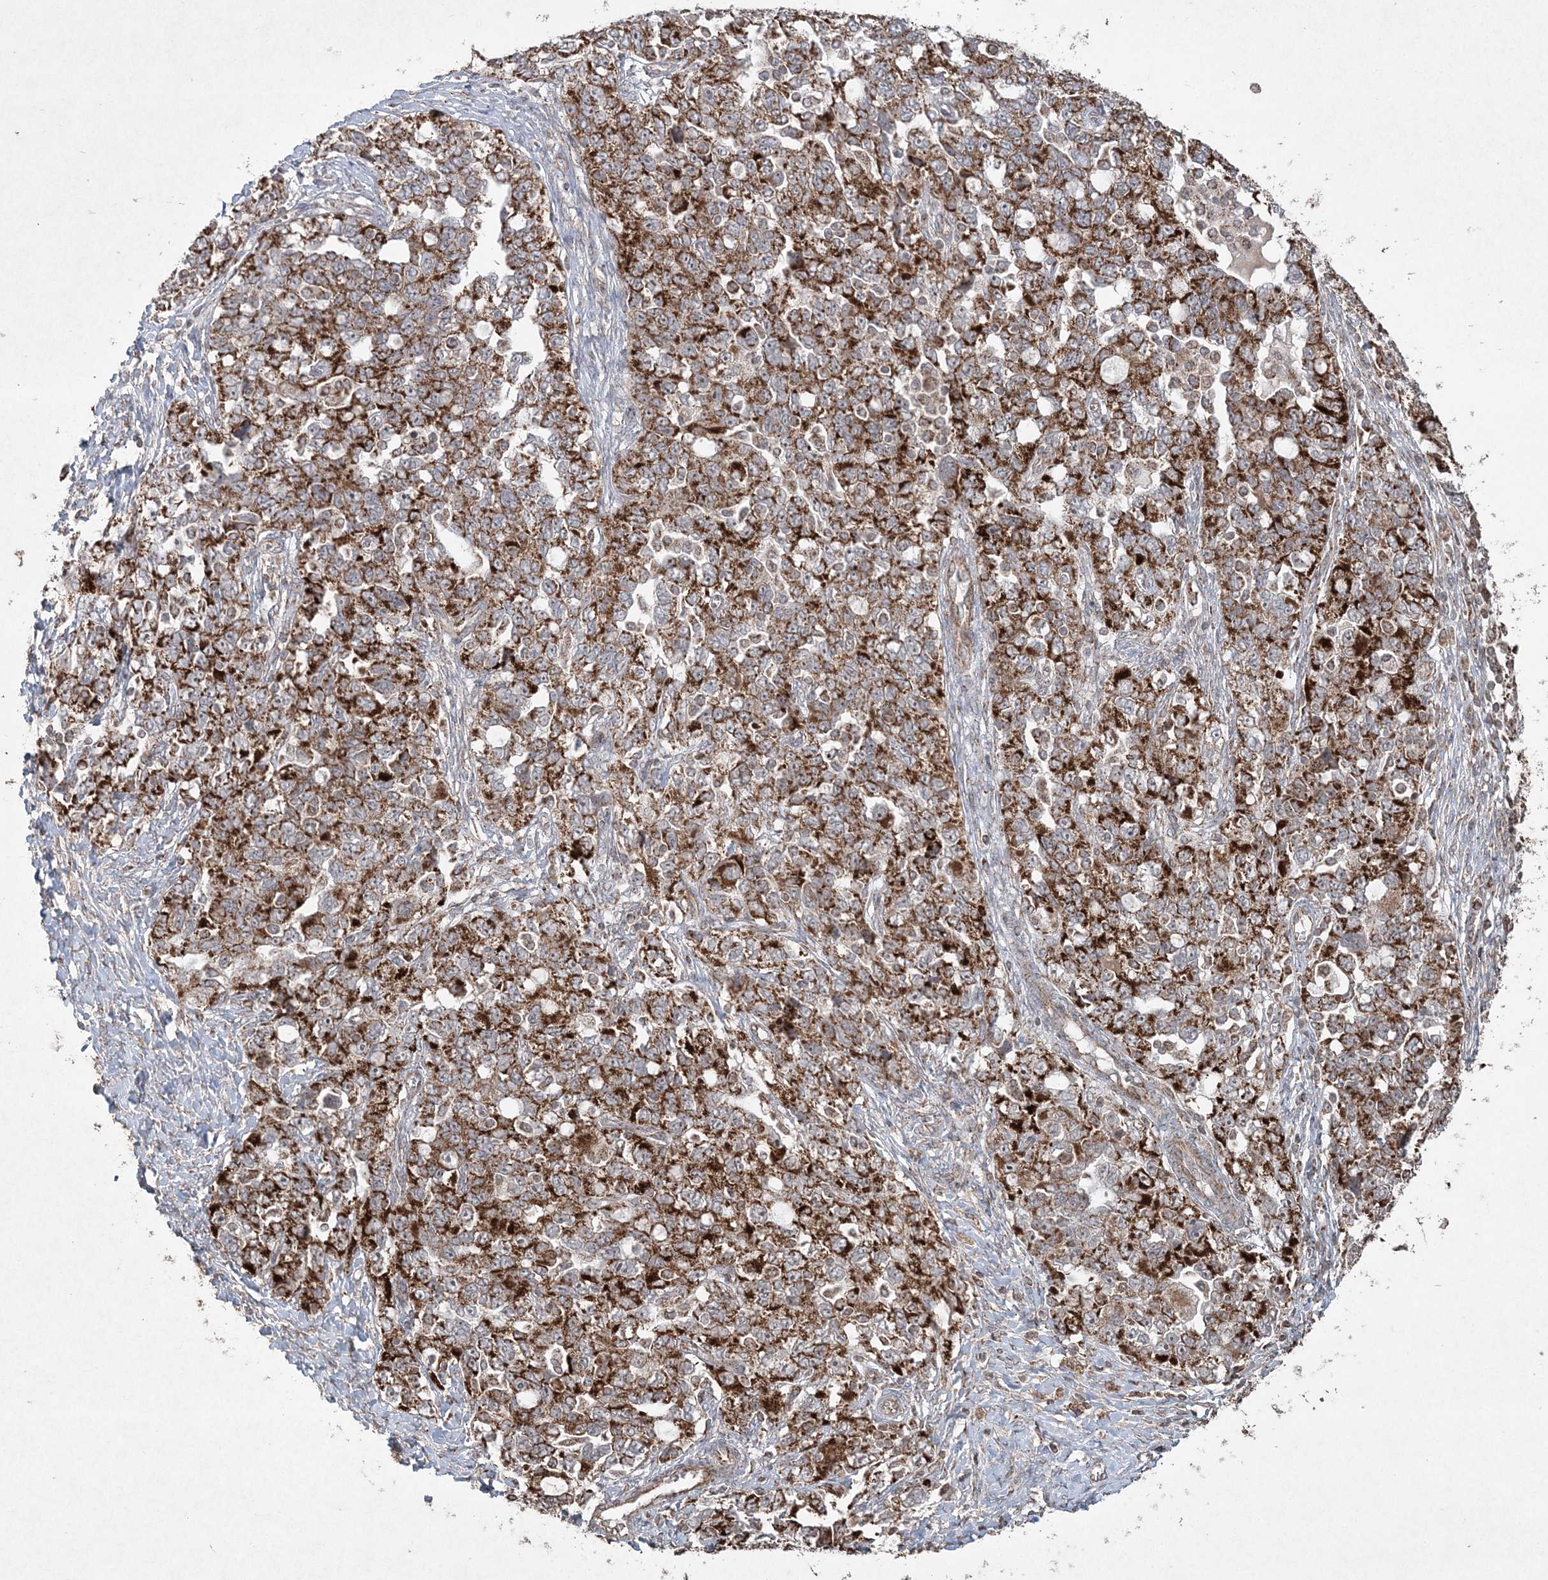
{"staining": {"intensity": "strong", "quantity": ">75%", "location": "cytoplasmic/membranous"}, "tissue": "ovarian cancer", "cell_type": "Tumor cells", "image_type": "cancer", "snomed": [{"axis": "morphology", "description": "Carcinoma, NOS"}, {"axis": "morphology", "description": "Cystadenocarcinoma, serous, NOS"}, {"axis": "topography", "description": "Ovary"}], "caption": "High-power microscopy captured an immunohistochemistry (IHC) photomicrograph of ovarian cancer (serous cystadenocarcinoma), revealing strong cytoplasmic/membranous staining in about >75% of tumor cells. (DAB = brown stain, brightfield microscopy at high magnification).", "gene": "LRPPRC", "patient": {"sex": "female", "age": 69}}